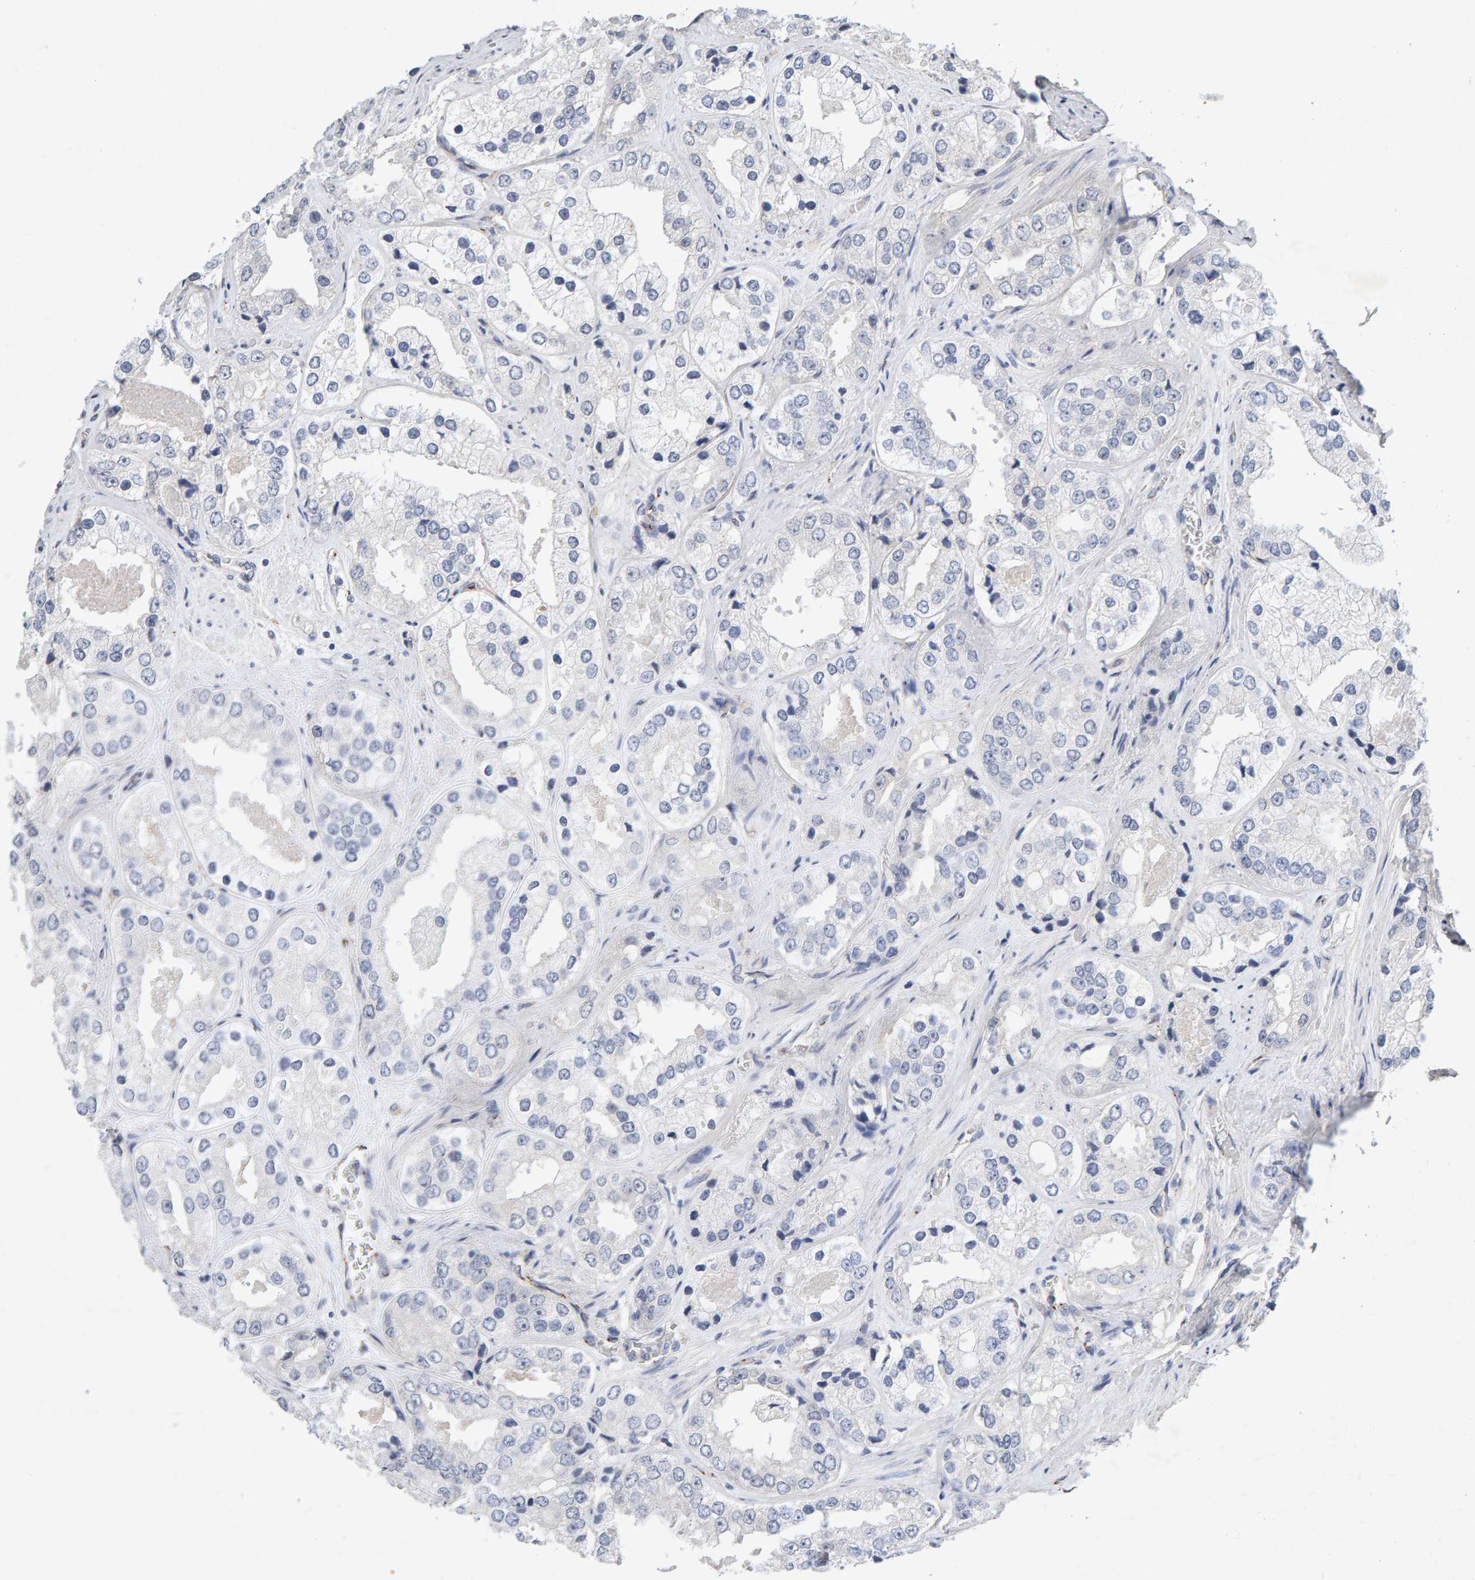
{"staining": {"intensity": "negative", "quantity": "none", "location": "none"}, "tissue": "prostate cancer", "cell_type": "Tumor cells", "image_type": "cancer", "snomed": [{"axis": "morphology", "description": "Adenocarcinoma, High grade"}, {"axis": "topography", "description": "Prostate"}], "caption": "DAB immunohistochemical staining of human high-grade adenocarcinoma (prostate) displays no significant staining in tumor cells. The staining is performed using DAB (3,3'-diaminobenzidine) brown chromogen with nuclei counter-stained in using hematoxylin.", "gene": "PTPRM", "patient": {"sex": "male", "age": 61}}